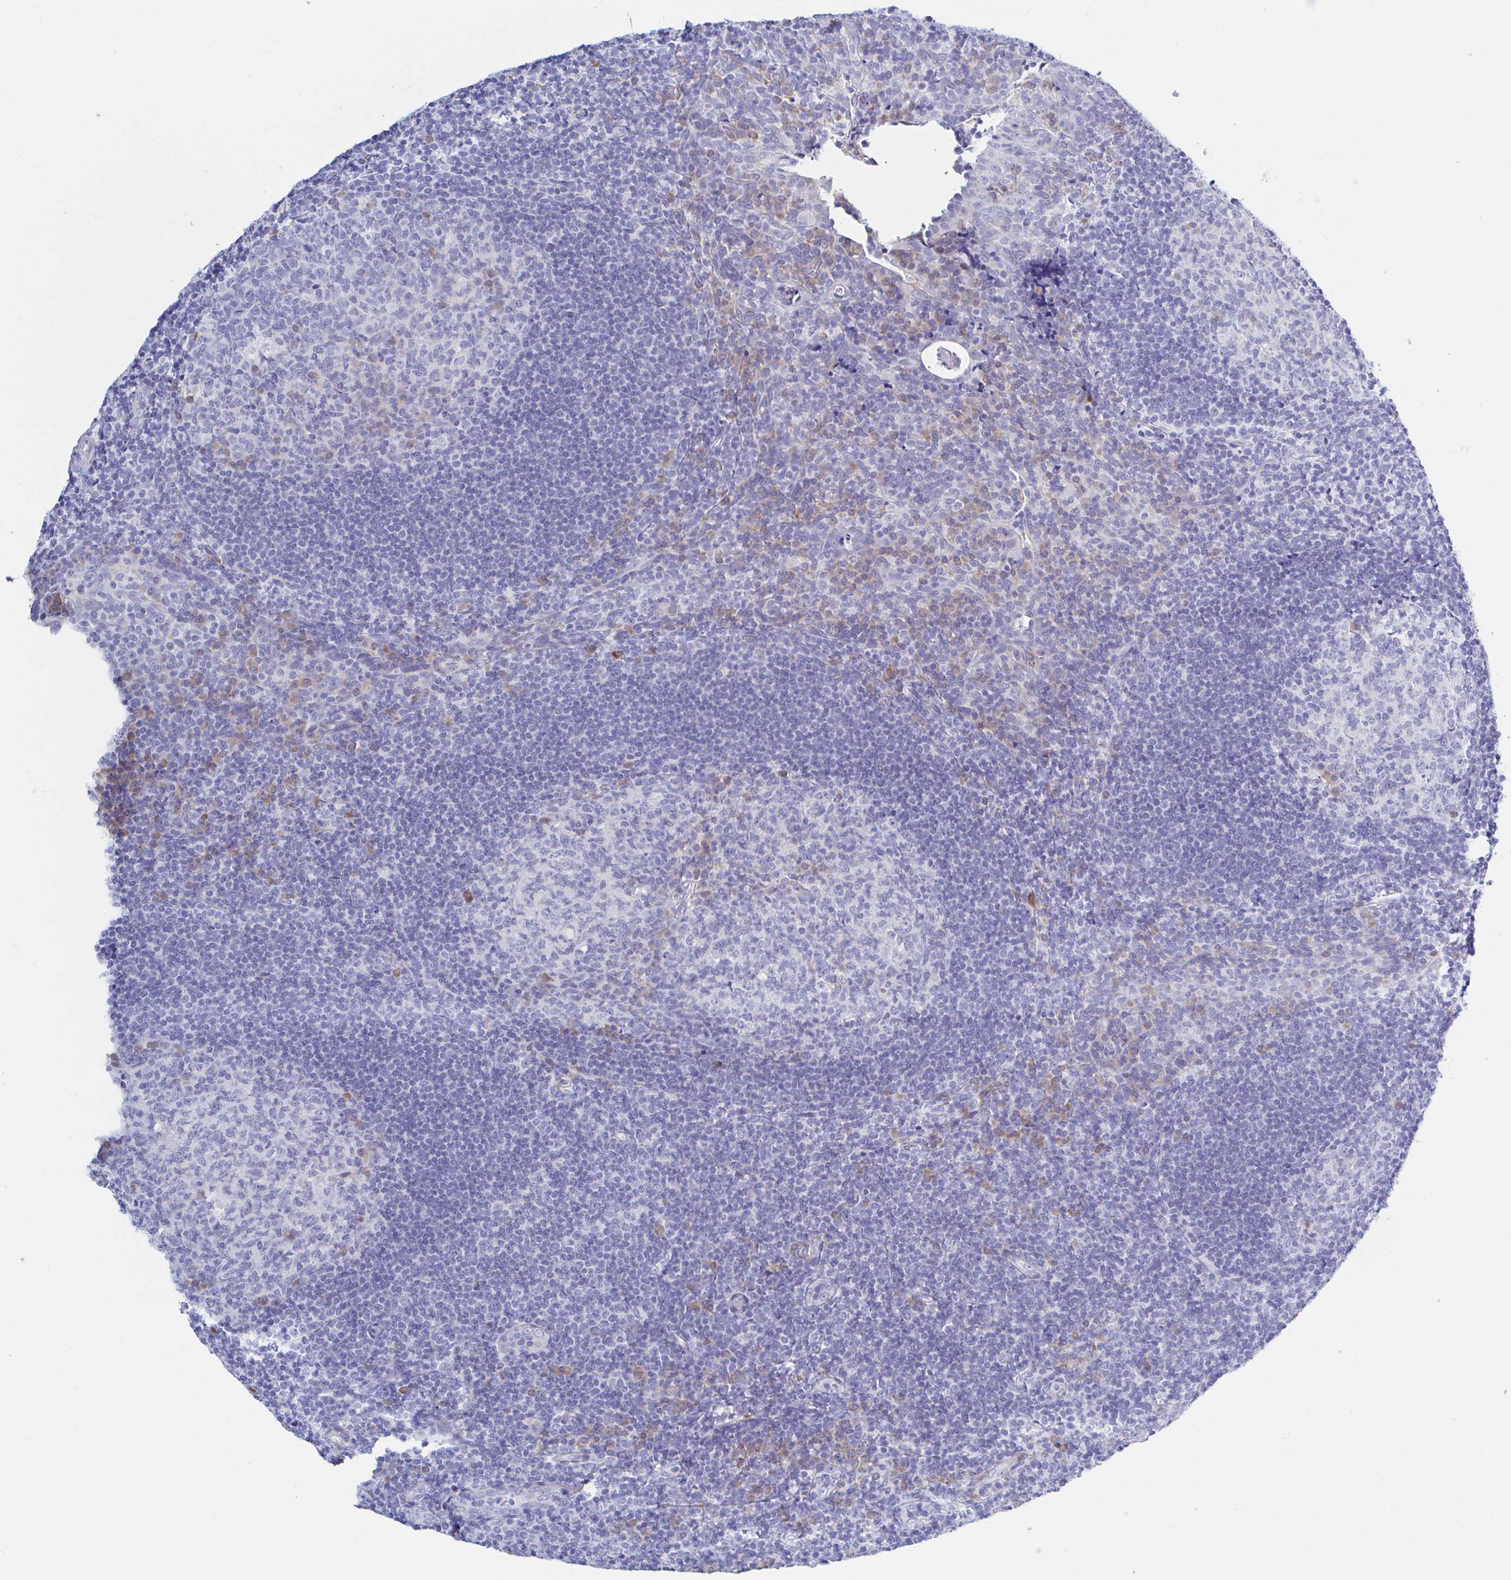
{"staining": {"intensity": "negative", "quantity": "none", "location": "none"}, "tissue": "tonsil", "cell_type": "Germinal center cells", "image_type": "normal", "snomed": [{"axis": "morphology", "description": "Normal tissue, NOS"}, {"axis": "topography", "description": "Tonsil"}], "caption": "Tonsil was stained to show a protein in brown. There is no significant positivity in germinal center cells. (DAB (3,3'-diaminobenzidine) immunohistochemistry, high magnification).", "gene": "ENSG00000271254", "patient": {"sex": "male", "age": 17}}